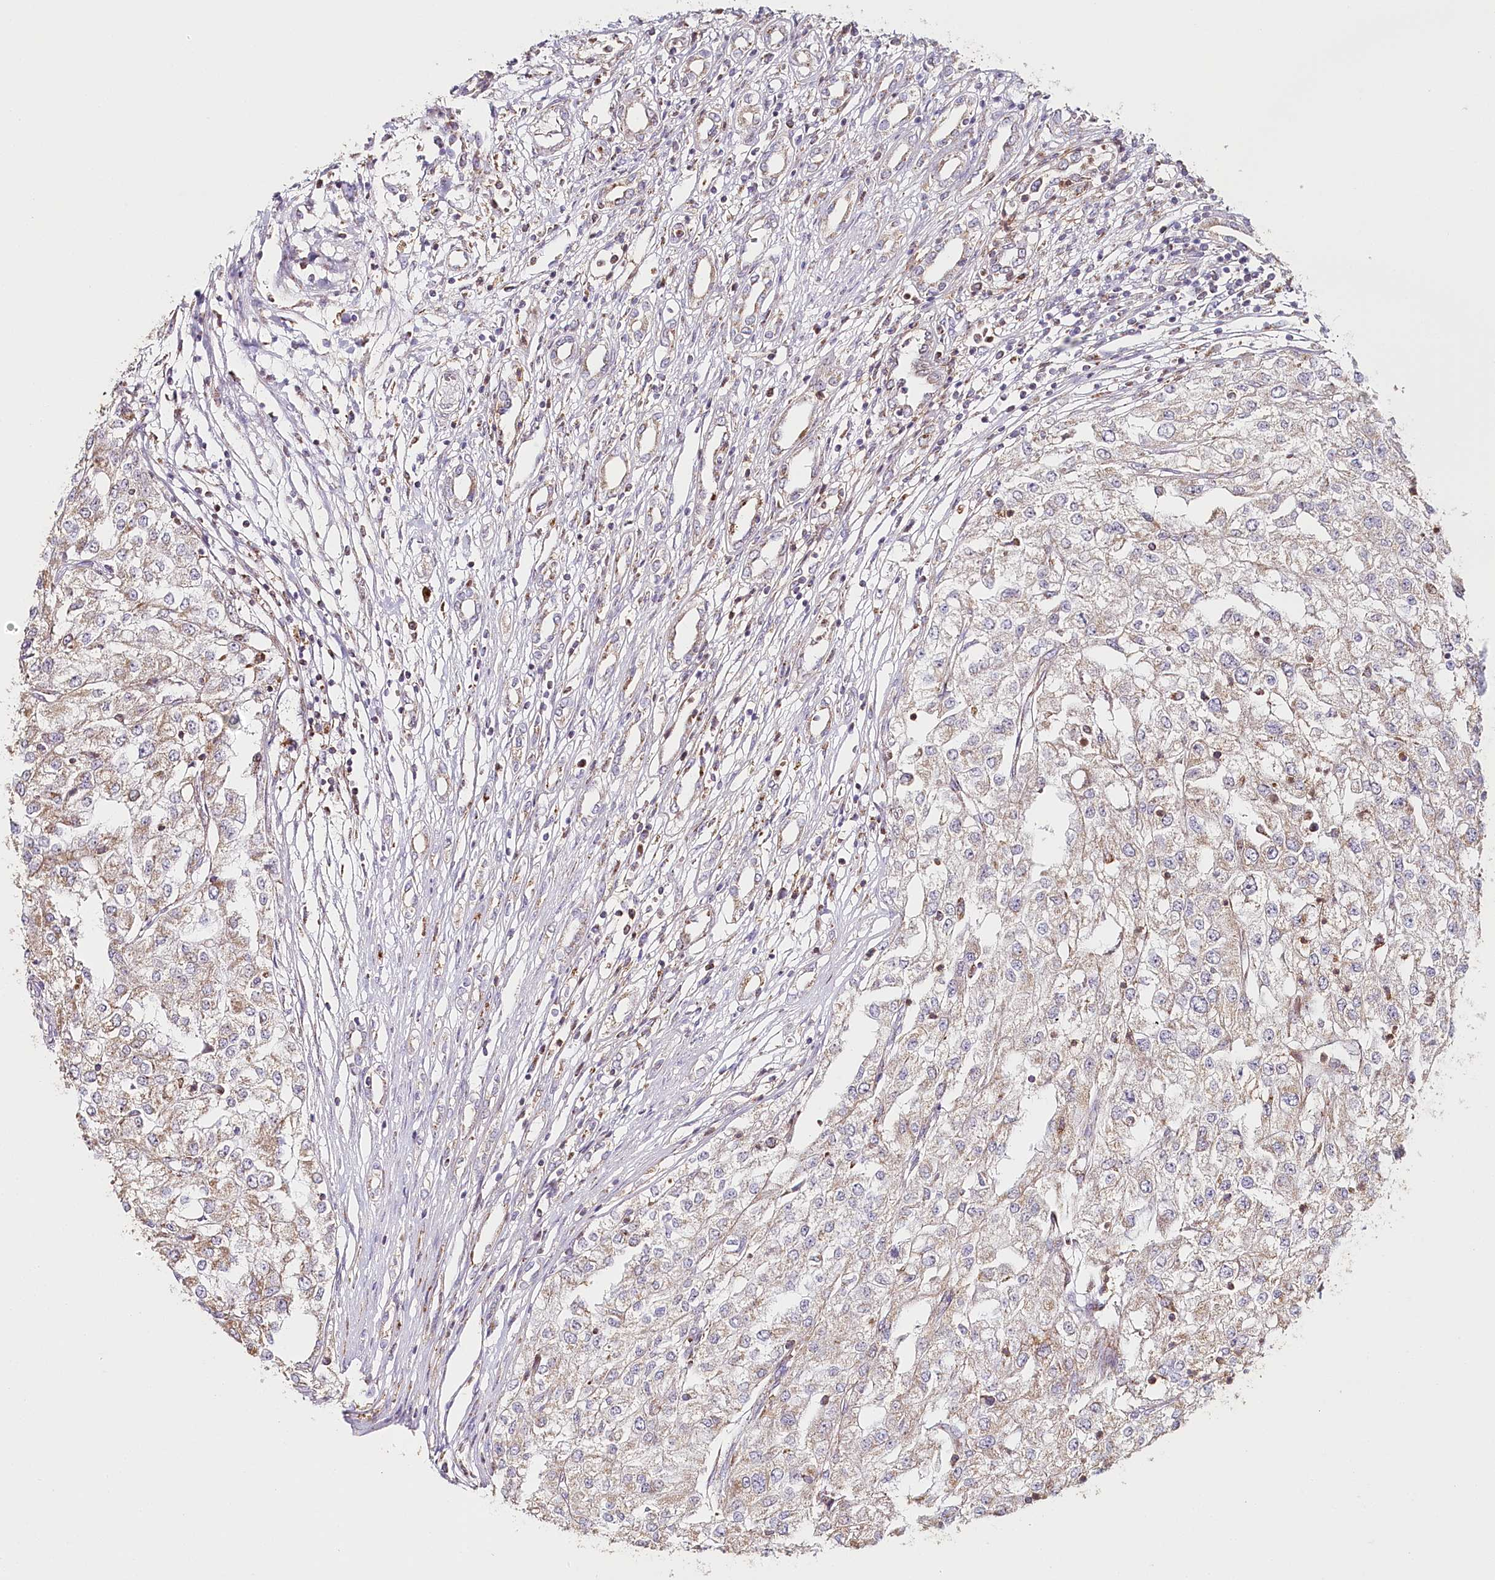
{"staining": {"intensity": "negative", "quantity": "none", "location": "none"}, "tissue": "renal cancer", "cell_type": "Tumor cells", "image_type": "cancer", "snomed": [{"axis": "morphology", "description": "Adenocarcinoma, NOS"}, {"axis": "topography", "description": "Kidney"}], "caption": "Tumor cells show no significant positivity in renal adenocarcinoma.", "gene": "MMP25", "patient": {"sex": "female", "age": 54}}